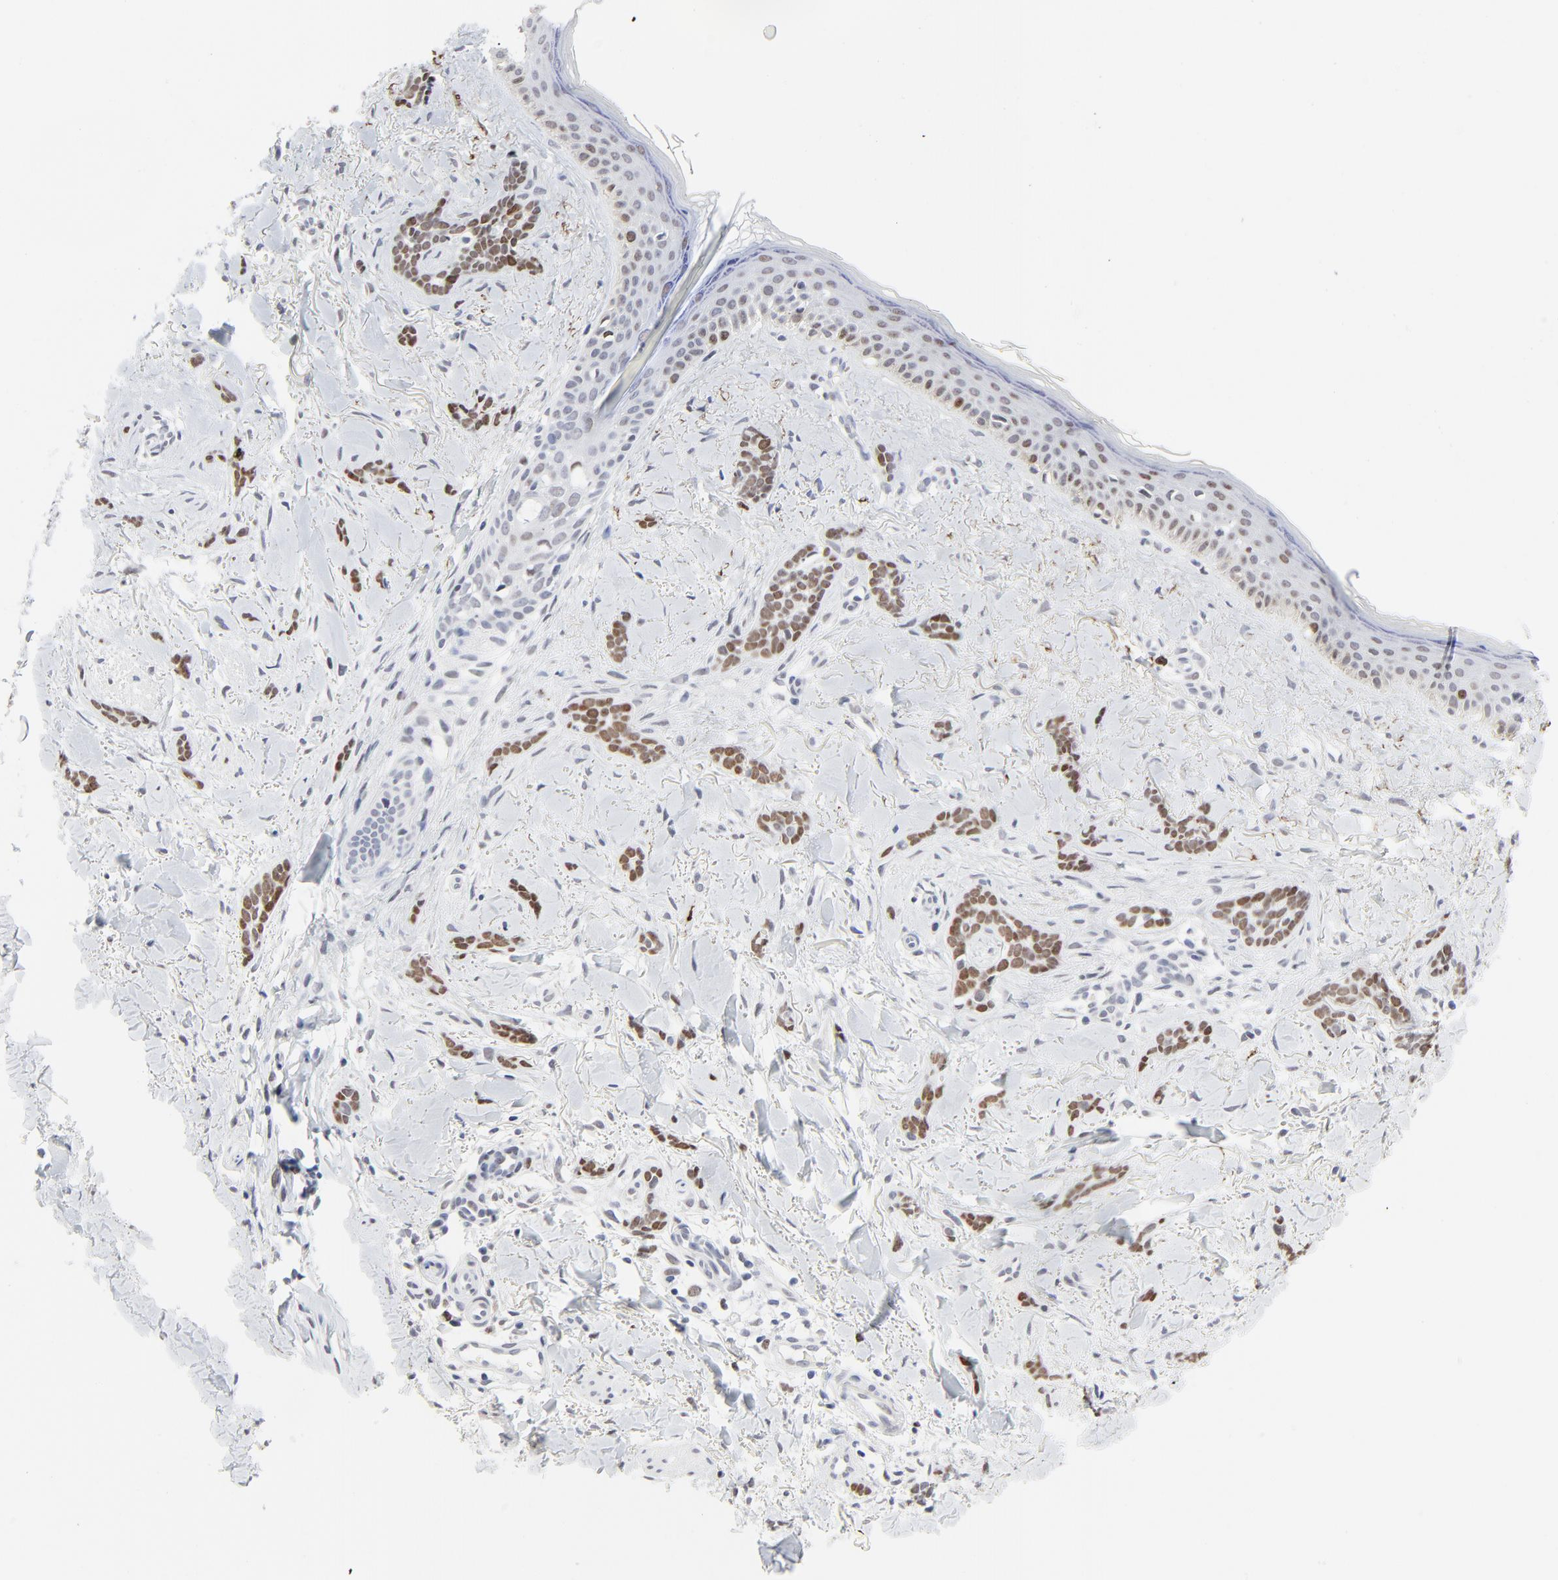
{"staining": {"intensity": "moderate", "quantity": "25%-75%", "location": "nuclear"}, "tissue": "skin cancer", "cell_type": "Tumor cells", "image_type": "cancer", "snomed": [{"axis": "morphology", "description": "Basal cell carcinoma"}, {"axis": "topography", "description": "Skin"}], "caption": "Tumor cells demonstrate medium levels of moderate nuclear positivity in approximately 25%-75% of cells in human skin cancer (basal cell carcinoma). Using DAB (brown) and hematoxylin (blue) stains, captured at high magnification using brightfield microscopy.", "gene": "ZNF589", "patient": {"sex": "female", "age": 37}}